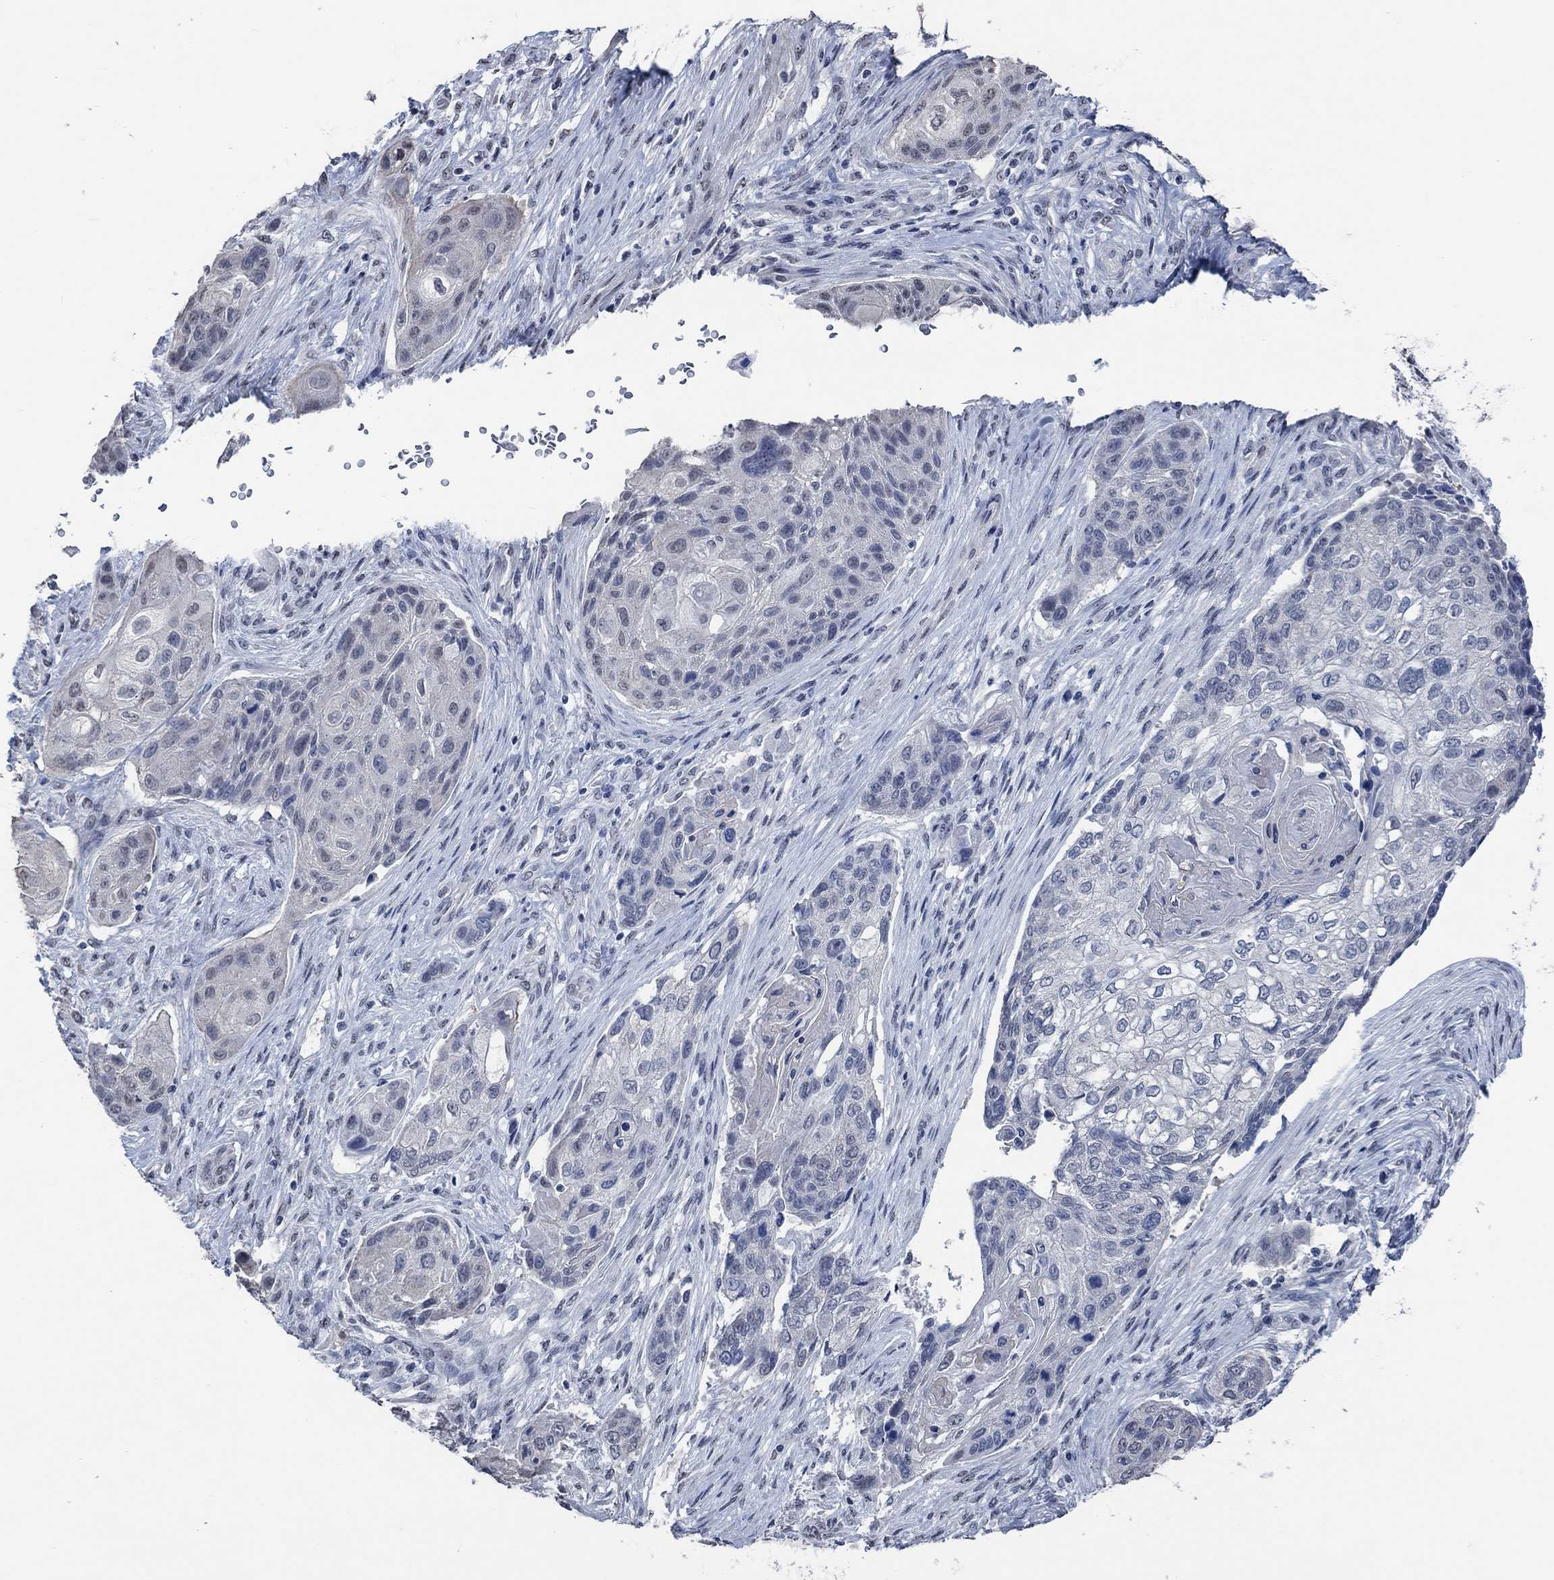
{"staining": {"intensity": "negative", "quantity": "none", "location": "none"}, "tissue": "lung cancer", "cell_type": "Tumor cells", "image_type": "cancer", "snomed": [{"axis": "morphology", "description": "Normal tissue, NOS"}, {"axis": "morphology", "description": "Squamous cell carcinoma, NOS"}, {"axis": "topography", "description": "Bronchus"}, {"axis": "topography", "description": "Lung"}], "caption": "The image shows no significant positivity in tumor cells of lung squamous cell carcinoma.", "gene": "OBSCN", "patient": {"sex": "male", "age": 69}}